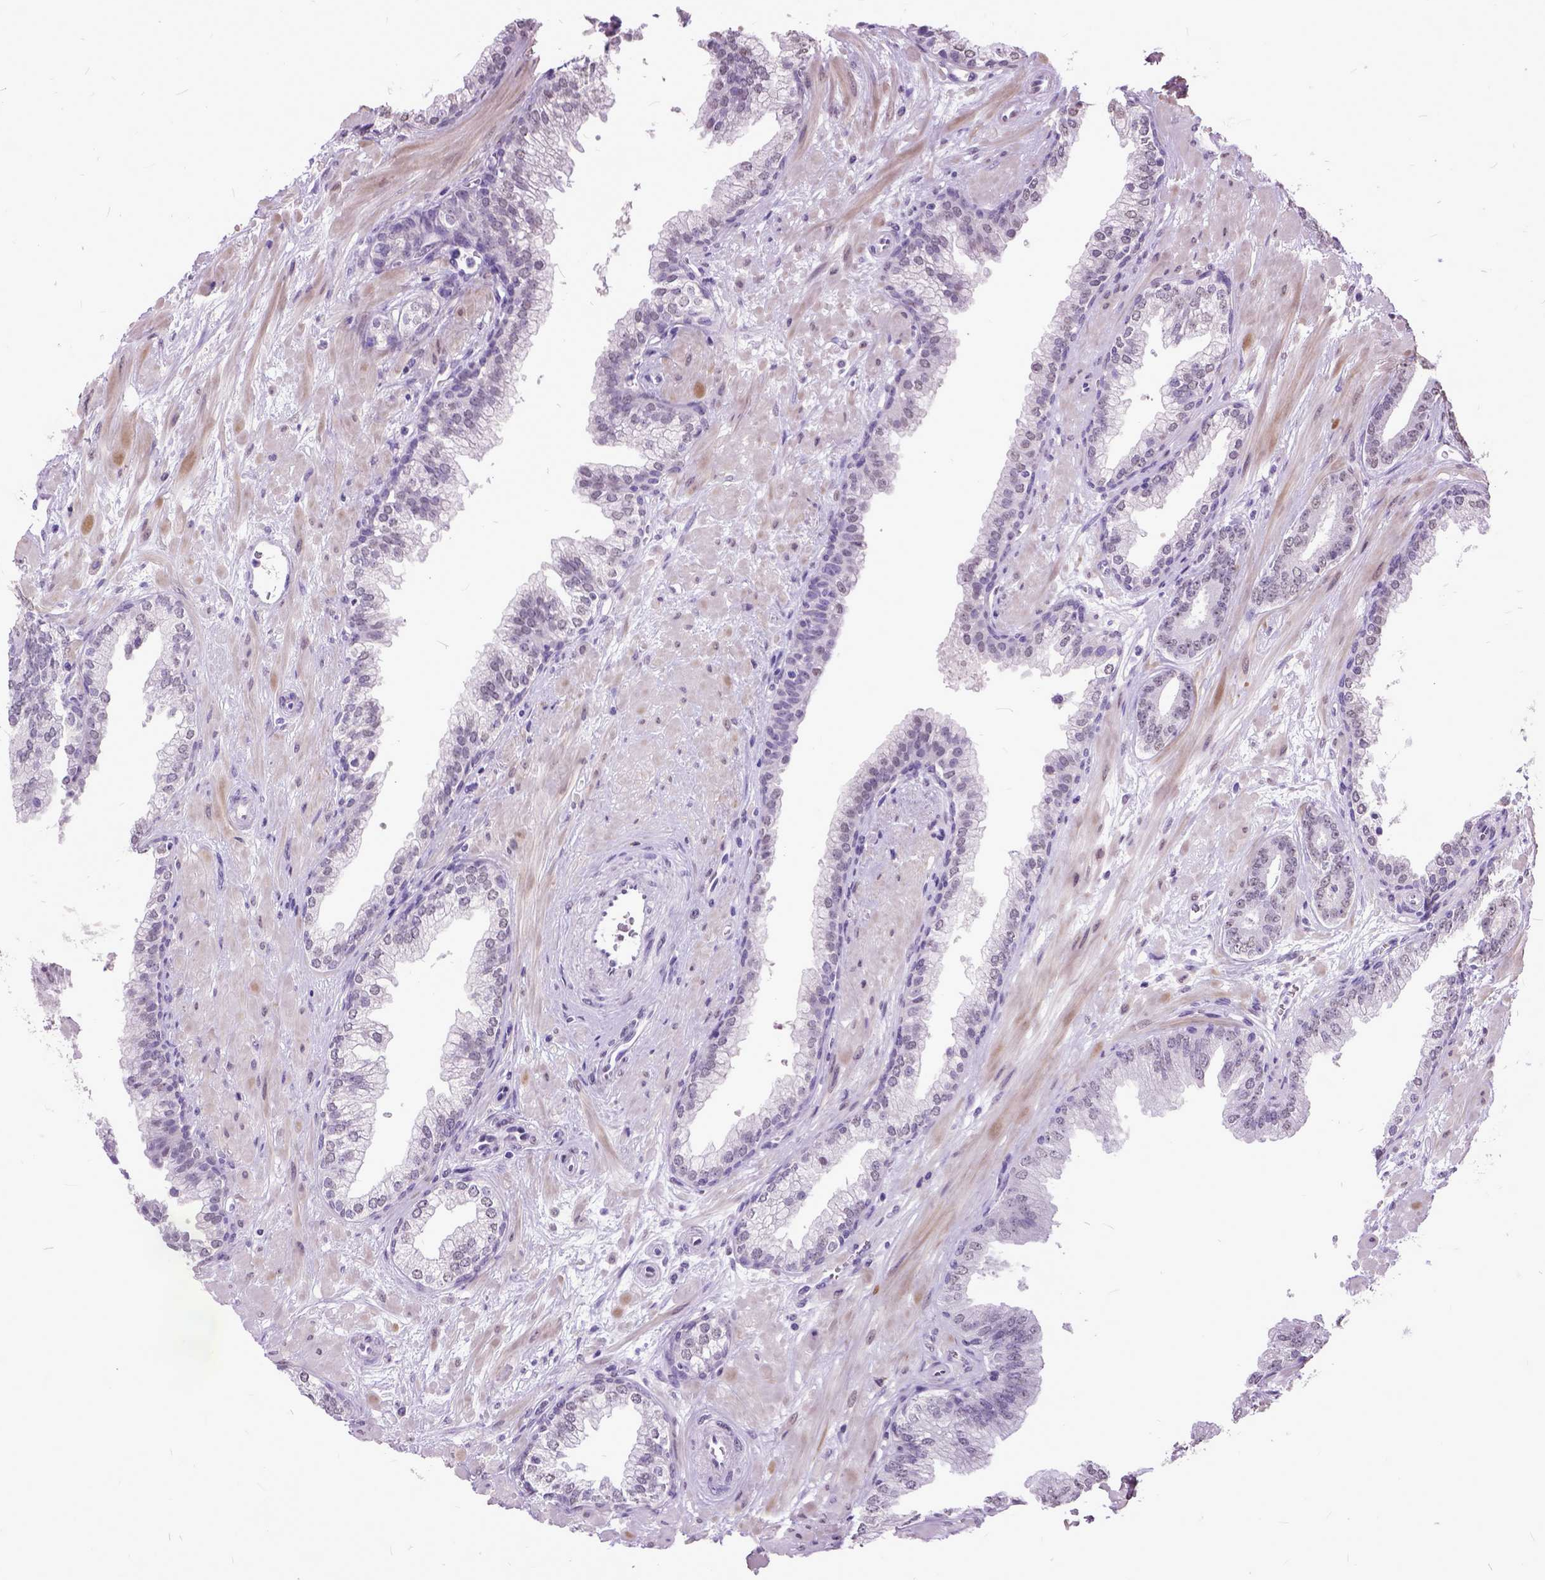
{"staining": {"intensity": "negative", "quantity": "none", "location": "none"}, "tissue": "prostate cancer", "cell_type": "Tumor cells", "image_type": "cancer", "snomed": [{"axis": "morphology", "description": "Adenocarcinoma, Low grade"}, {"axis": "topography", "description": "Prostate"}], "caption": "DAB (3,3'-diaminobenzidine) immunohistochemical staining of human prostate low-grade adenocarcinoma demonstrates no significant expression in tumor cells.", "gene": "MARCHF10", "patient": {"sex": "male", "age": 61}}